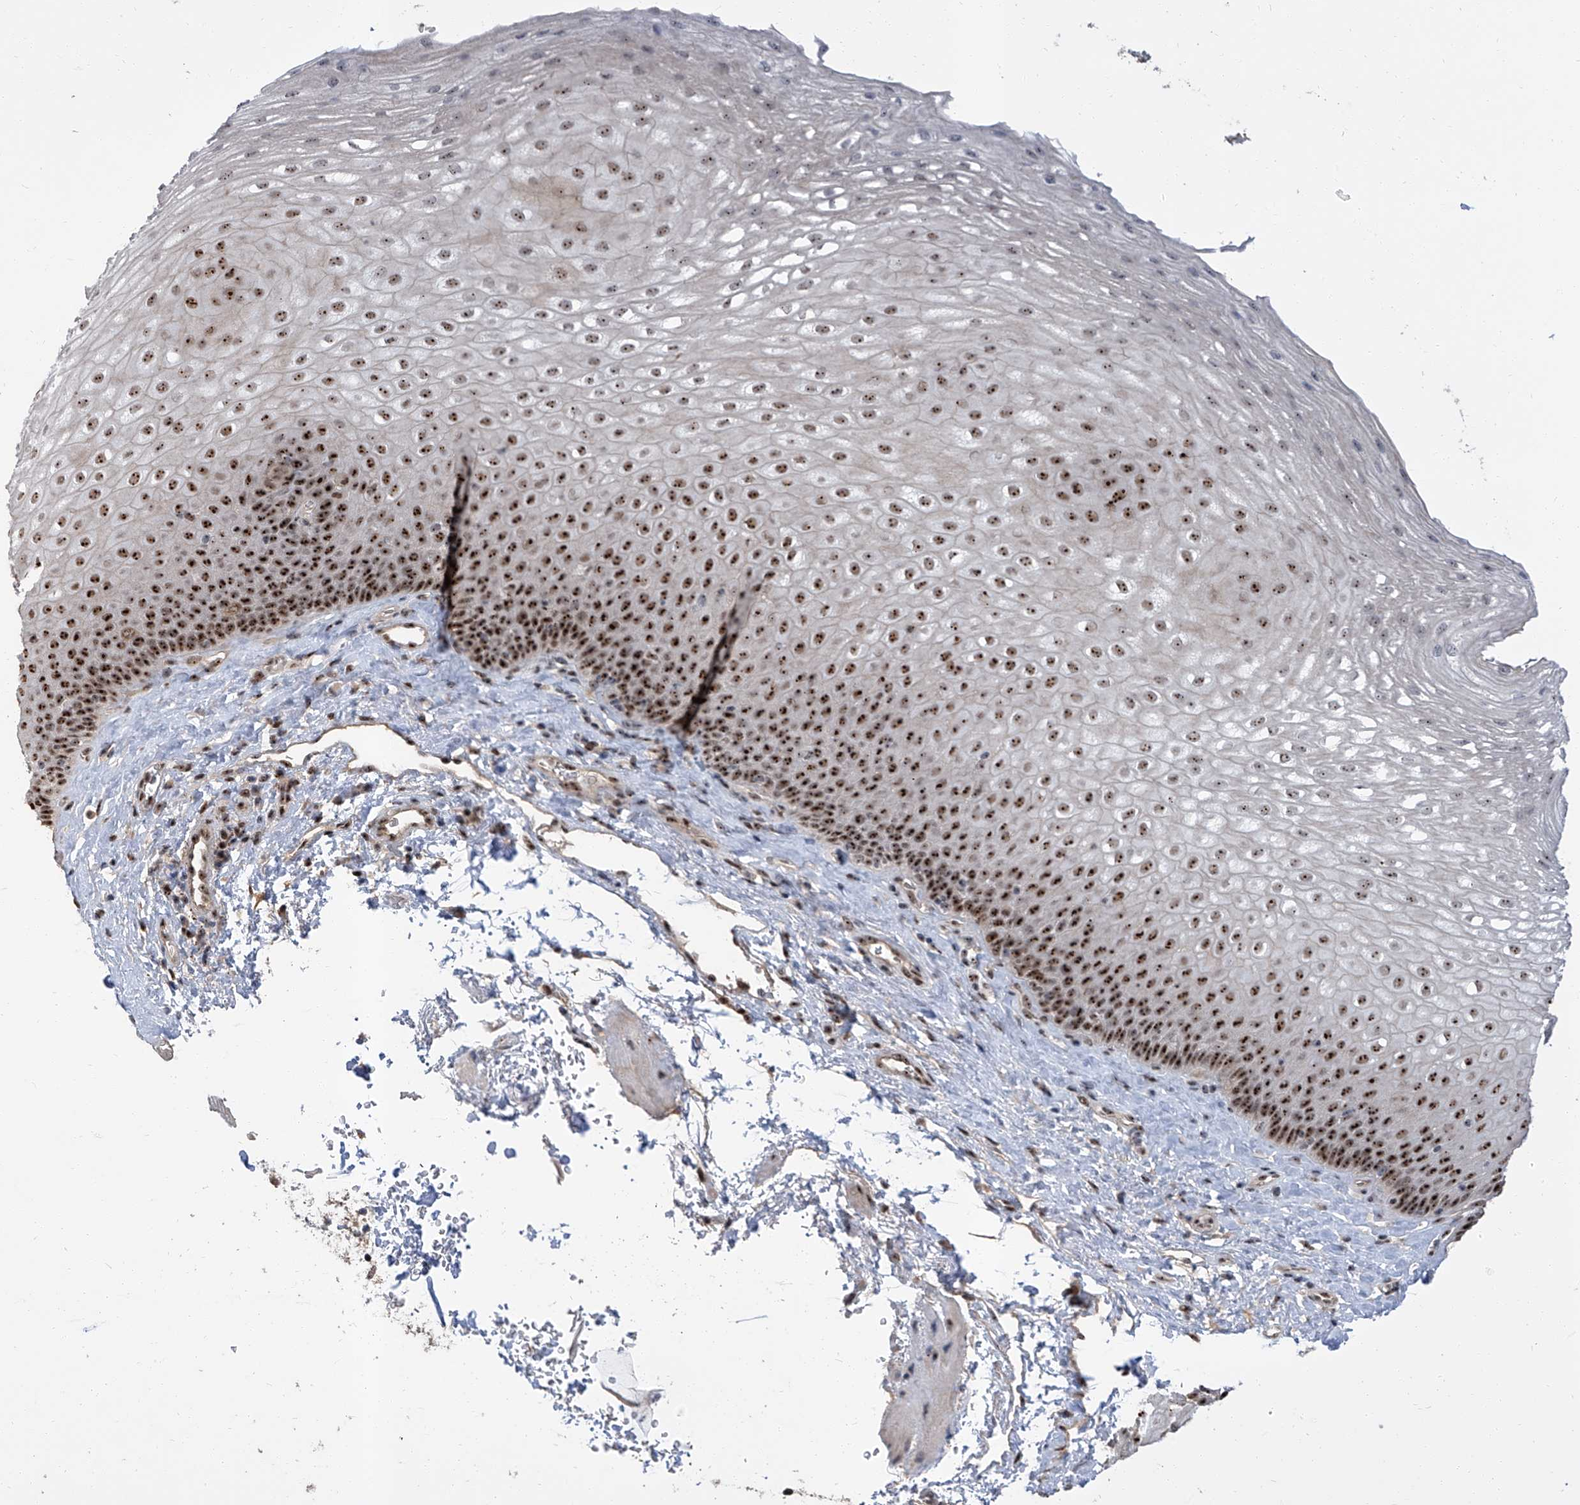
{"staining": {"intensity": "strong", "quantity": ">75%", "location": "nuclear"}, "tissue": "esophagus", "cell_type": "Squamous epithelial cells", "image_type": "normal", "snomed": [{"axis": "morphology", "description": "Normal tissue, NOS"}, {"axis": "topography", "description": "Esophagus"}], "caption": "This photomicrograph exhibits immunohistochemistry (IHC) staining of normal human esophagus, with high strong nuclear positivity in approximately >75% of squamous epithelial cells.", "gene": "CMTR1", "patient": {"sex": "female", "age": 66}}